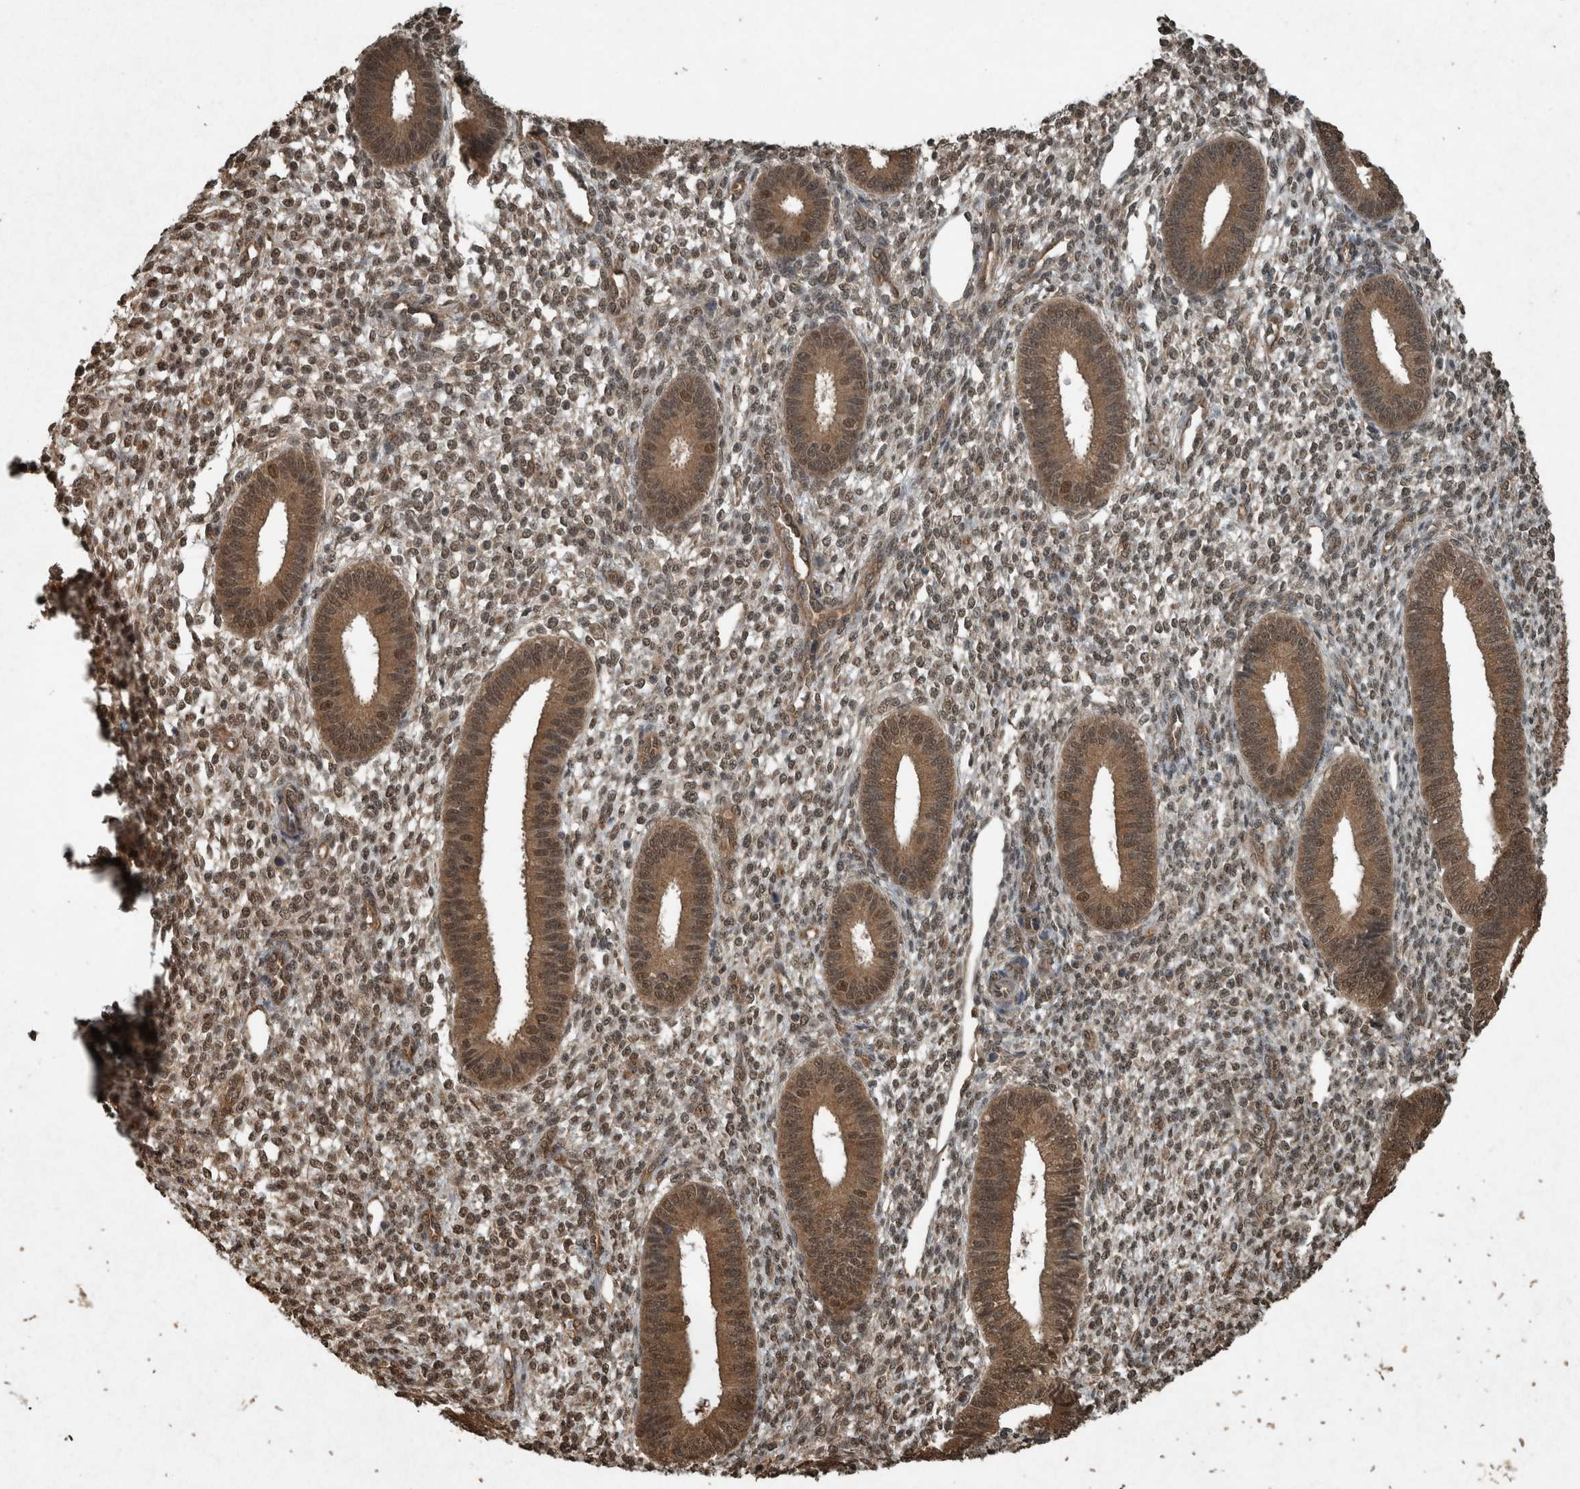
{"staining": {"intensity": "weak", "quantity": ">75%", "location": "cytoplasmic/membranous,nuclear"}, "tissue": "endometrium", "cell_type": "Cells in endometrial stroma", "image_type": "normal", "snomed": [{"axis": "morphology", "description": "Normal tissue, NOS"}, {"axis": "topography", "description": "Endometrium"}], "caption": "Immunohistochemical staining of unremarkable endometrium displays weak cytoplasmic/membranous,nuclear protein expression in approximately >75% of cells in endometrial stroma. Immunohistochemistry (ihc) stains the protein of interest in brown and the nuclei are stained blue.", "gene": "ARHGEF12", "patient": {"sex": "female", "age": 46}}